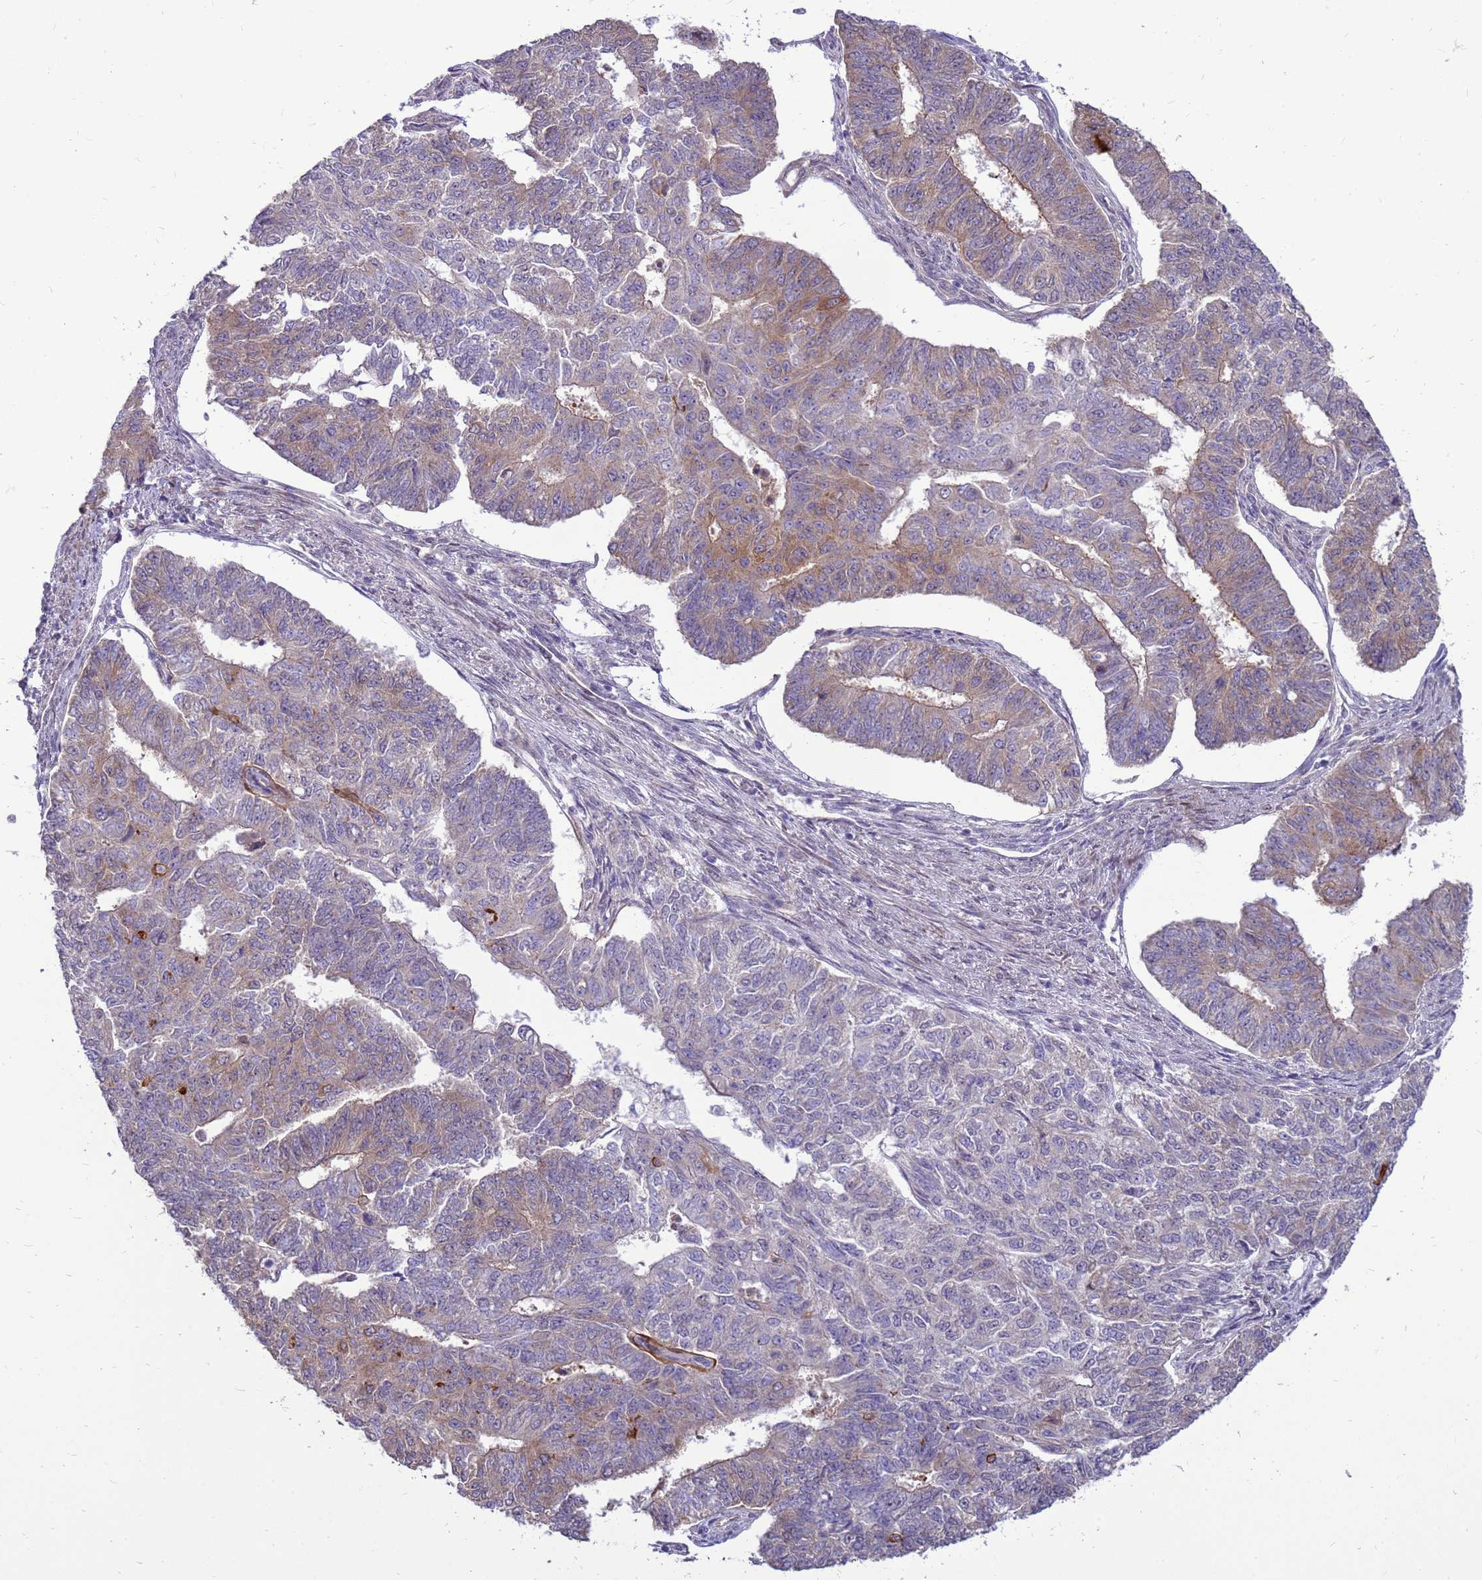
{"staining": {"intensity": "moderate", "quantity": "<25%", "location": "cytoplasmic/membranous"}, "tissue": "endometrial cancer", "cell_type": "Tumor cells", "image_type": "cancer", "snomed": [{"axis": "morphology", "description": "Adenocarcinoma, NOS"}, {"axis": "topography", "description": "Endometrium"}], "caption": "There is low levels of moderate cytoplasmic/membranous staining in tumor cells of endometrial cancer, as demonstrated by immunohistochemical staining (brown color).", "gene": "RSPO1", "patient": {"sex": "female", "age": 32}}